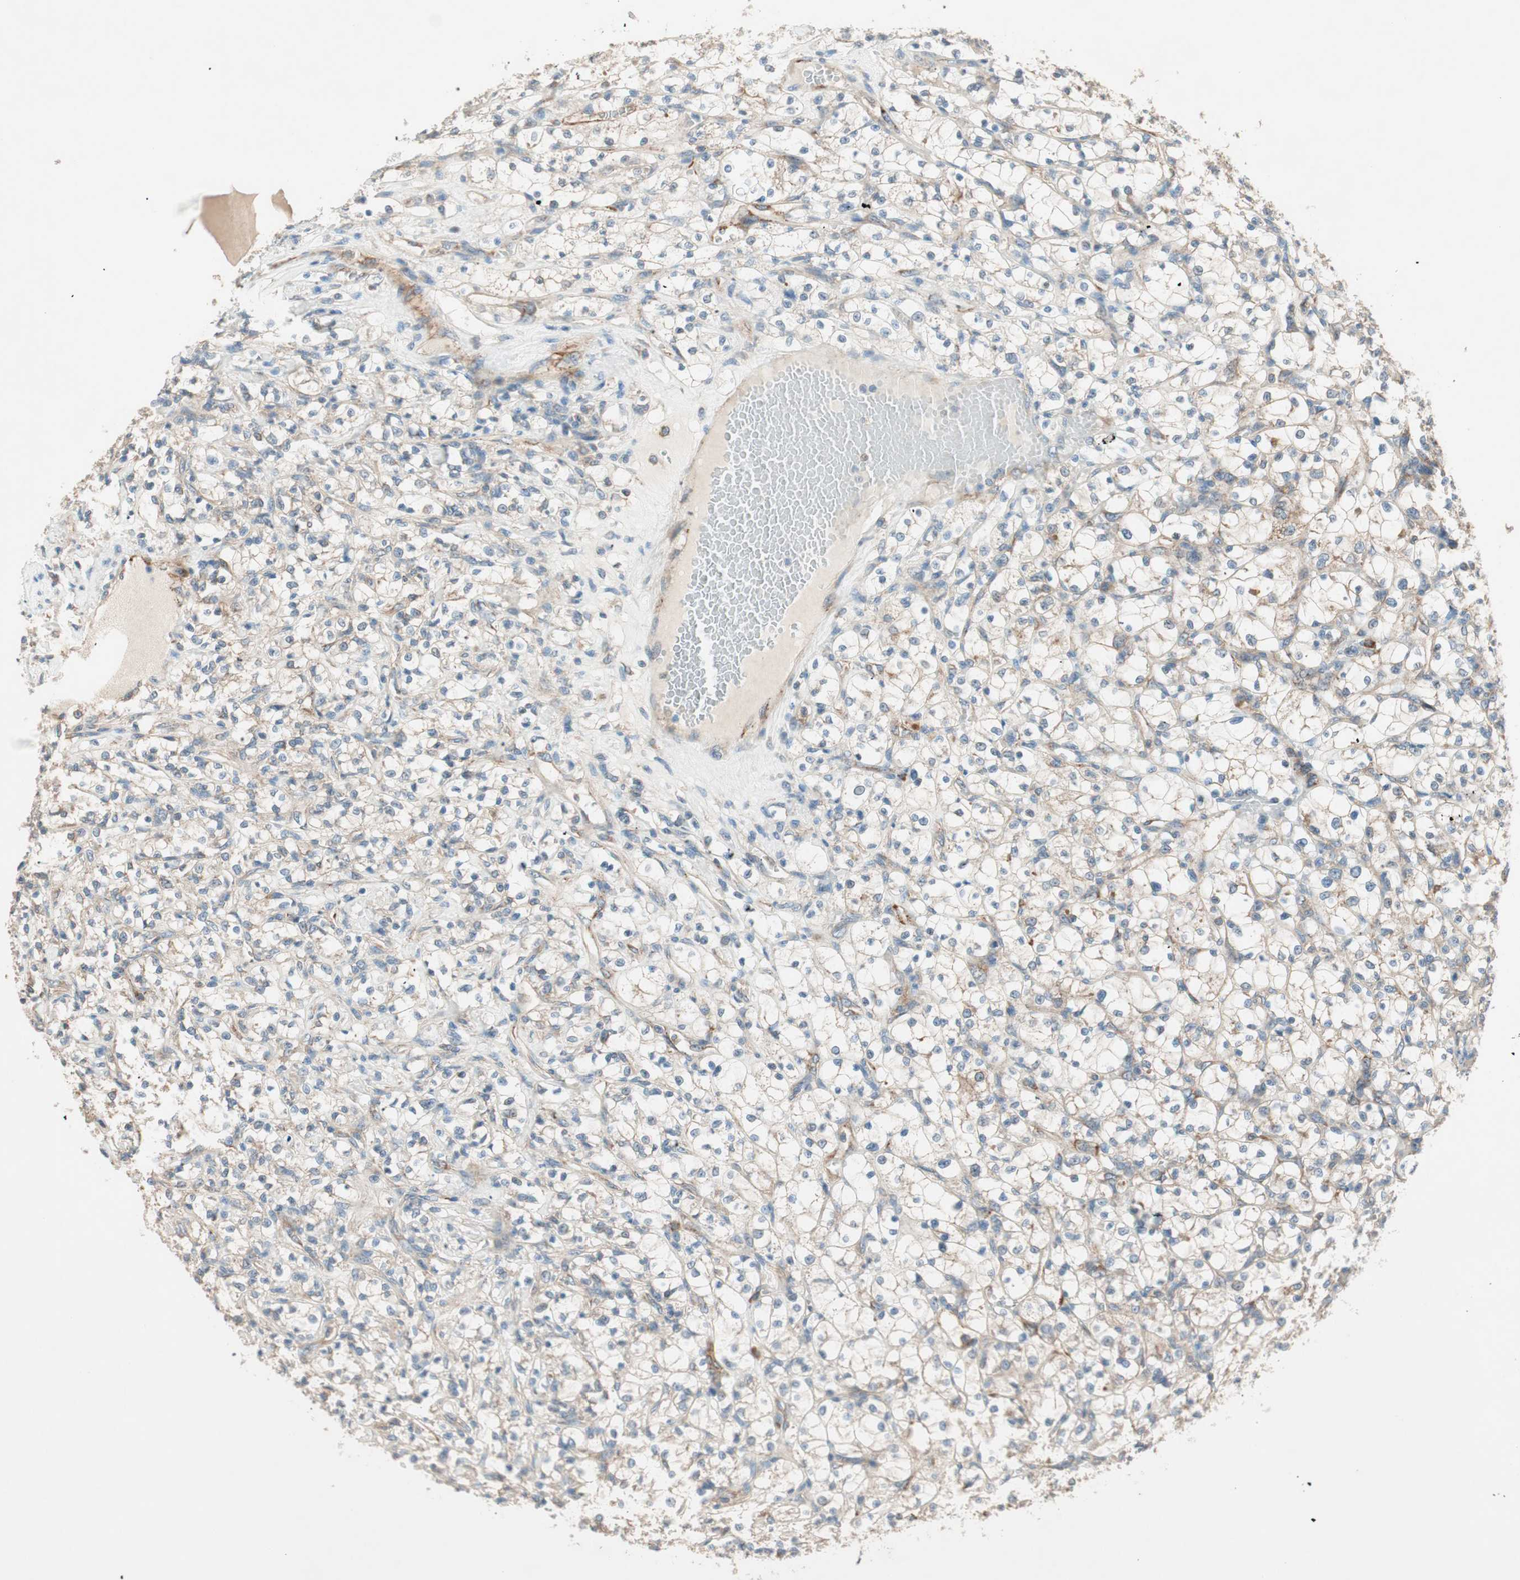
{"staining": {"intensity": "weak", "quantity": "25%-75%", "location": "cytoplasmic/membranous"}, "tissue": "renal cancer", "cell_type": "Tumor cells", "image_type": "cancer", "snomed": [{"axis": "morphology", "description": "Adenocarcinoma, NOS"}, {"axis": "topography", "description": "Kidney"}], "caption": "Adenocarcinoma (renal) stained with immunohistochemistry reveals weak cytoplasmic/membranous expression in approximately 25%-75% of tumor cells. (DAB = brown stain, brightfield microscopy at high magnification).", "gene": "CC2D1A", "patient": {"sex": "female", "age": 69}}